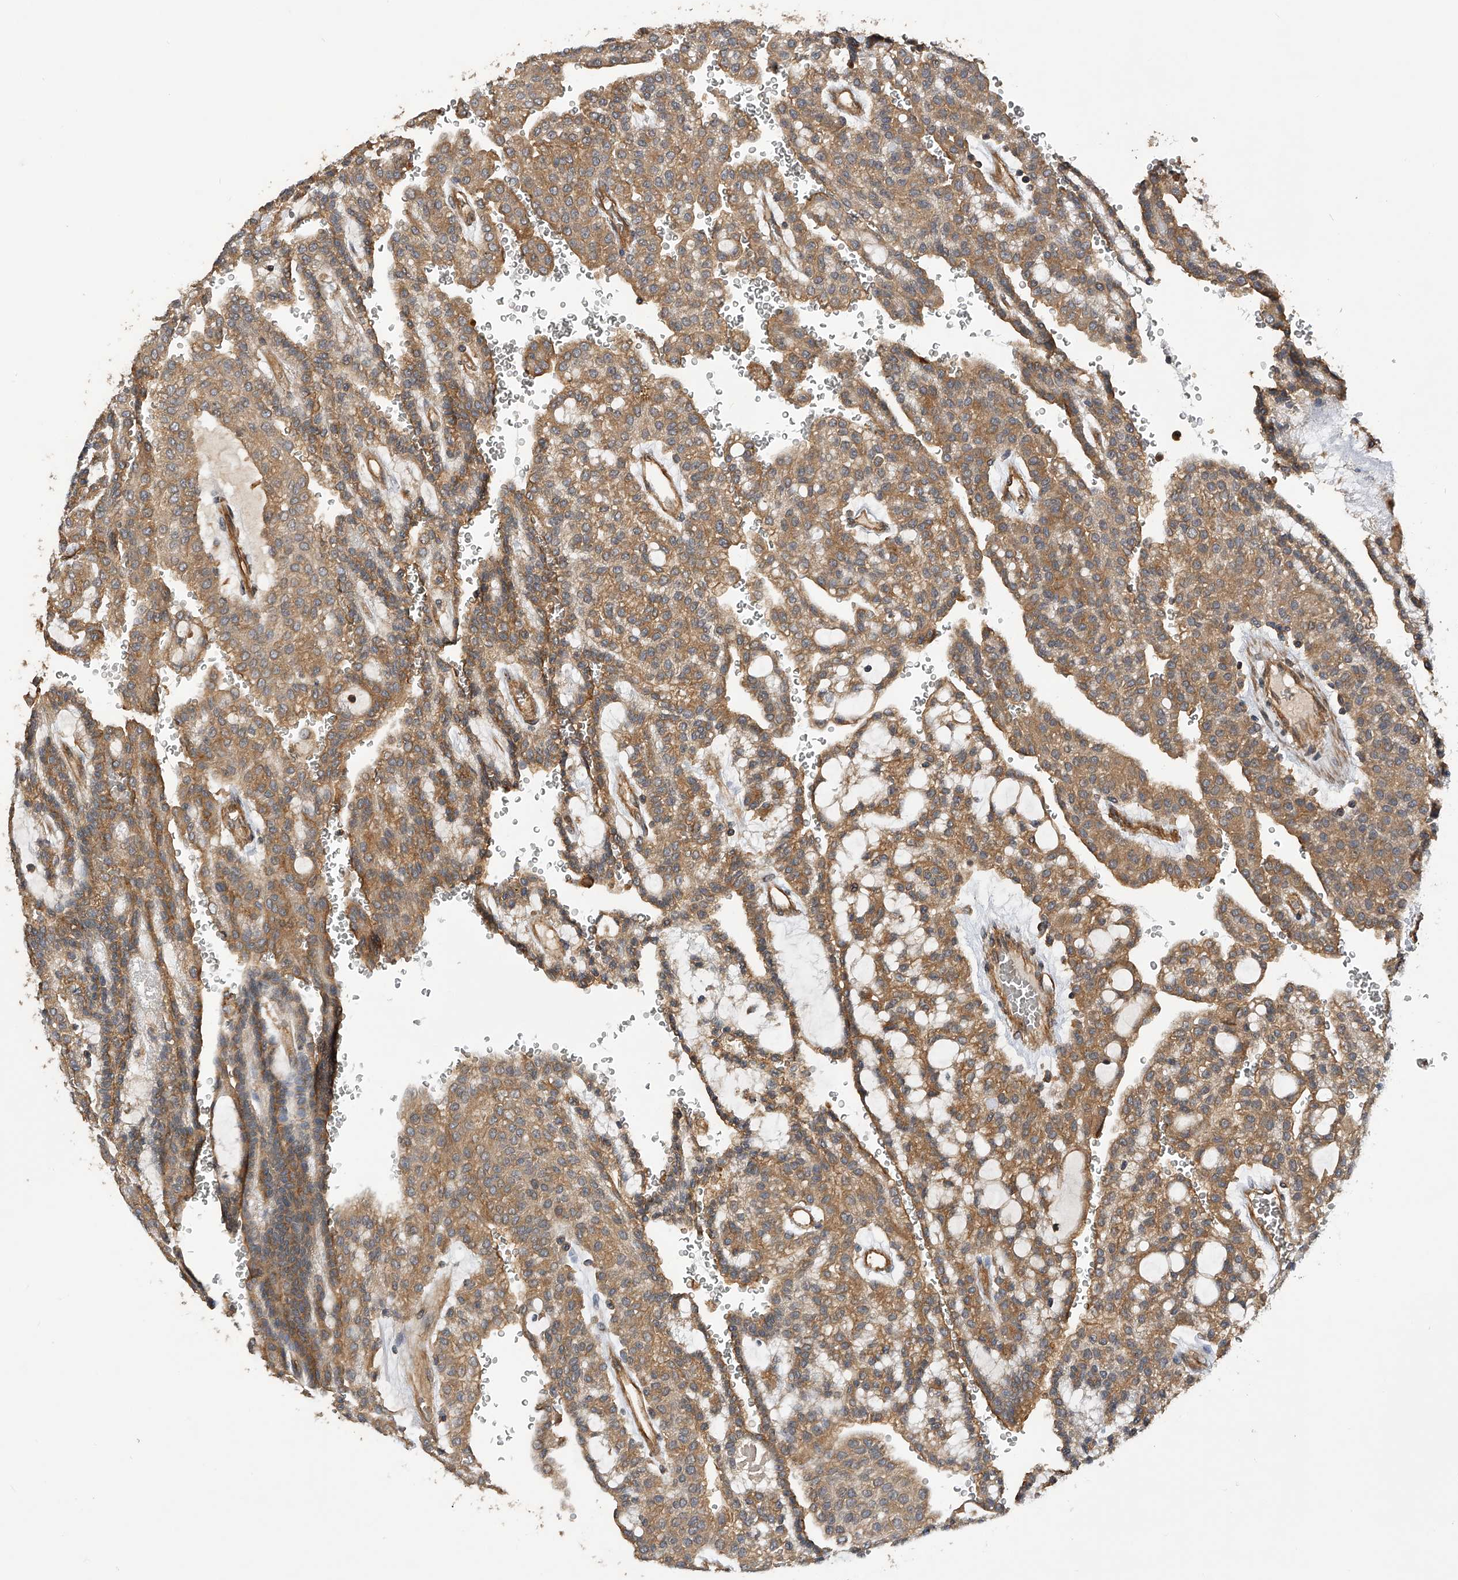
{"staining": {"intensity": "moderate", "quantity": "25%-75%", "location": "cytoplasmic/membranous"}, "tissue": "renal cancer", "cell_type": "Tumor cells", "image_type": "cancer", "snomed": [{"axis": "morphology", "description": "Adenocarcinoma, NOS"}, {"axis": "topography", "description": "Kidney"}], "caption": "Tumor cells exhibit moderate cytoplasmic/membranous positivity in approximately 25%-75% of cells in renal cancer (adenocarcinoma). (Brightfield microscopy of DAB IHC at high magnification).", "gene": "PTPRA", "patient": {"sex": "male", "age": 63}}